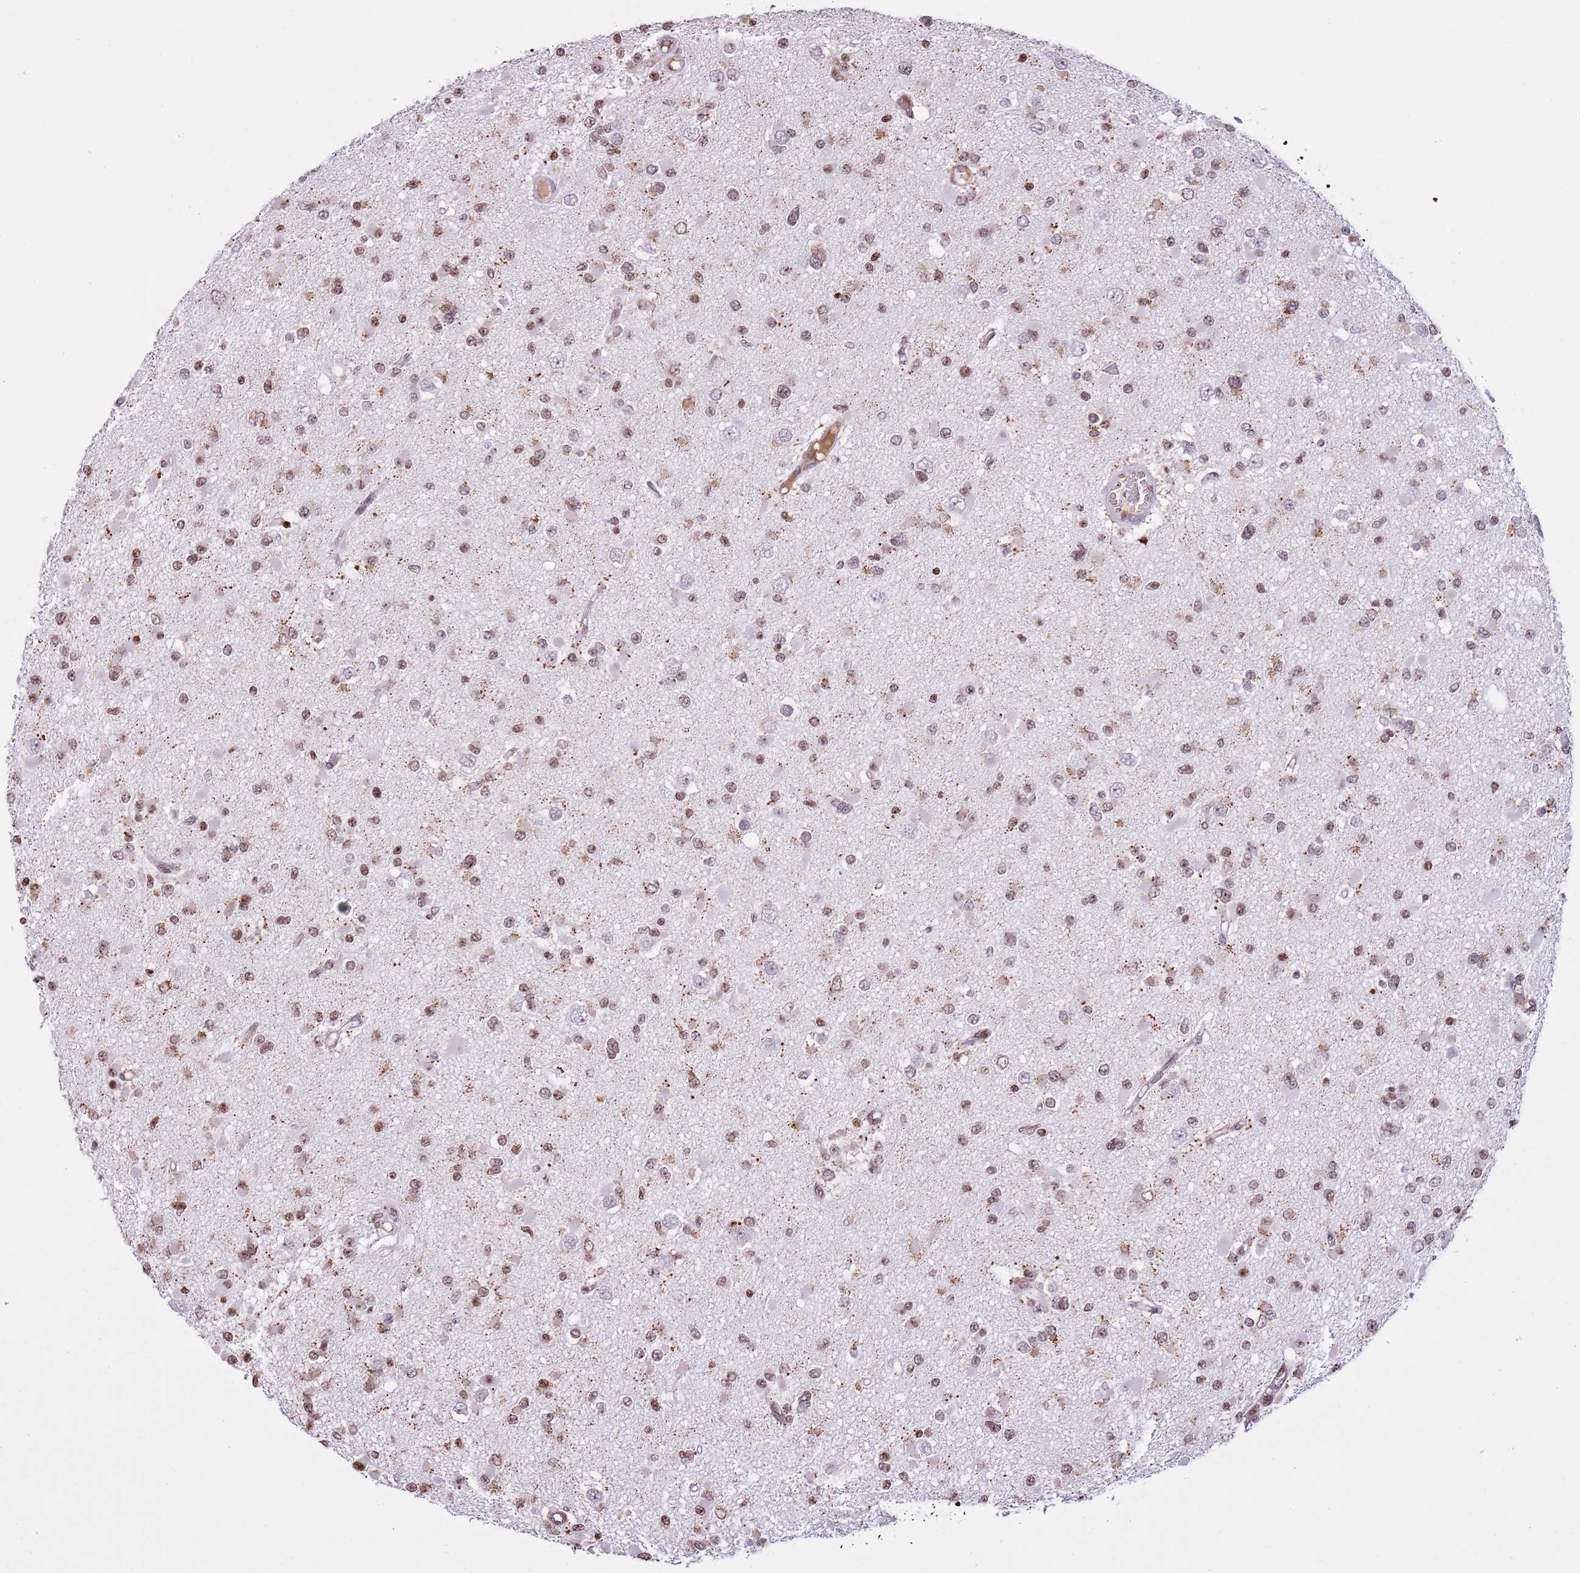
{"staining": {"intensity": "moderate", "quantity": "25%-75%", "location": "nuclear"}, "tissue": "glioma", "cell_type": "Tumor cells", "image_type": "cancer", "snomed": [{"axis": "morphology", "description": "Glioma, malignant, Low grade"}, {"axis": "topography", "description": "Brain"}], "caption": "The micrograph shows immunohistochemical staining of malignant glioma (low-grade). There is moderate nuclear expression is identified in about 25%-75% of tumor cells.", "gene": "KPNA3", "patient": {"sex": "female", "age": 22}}